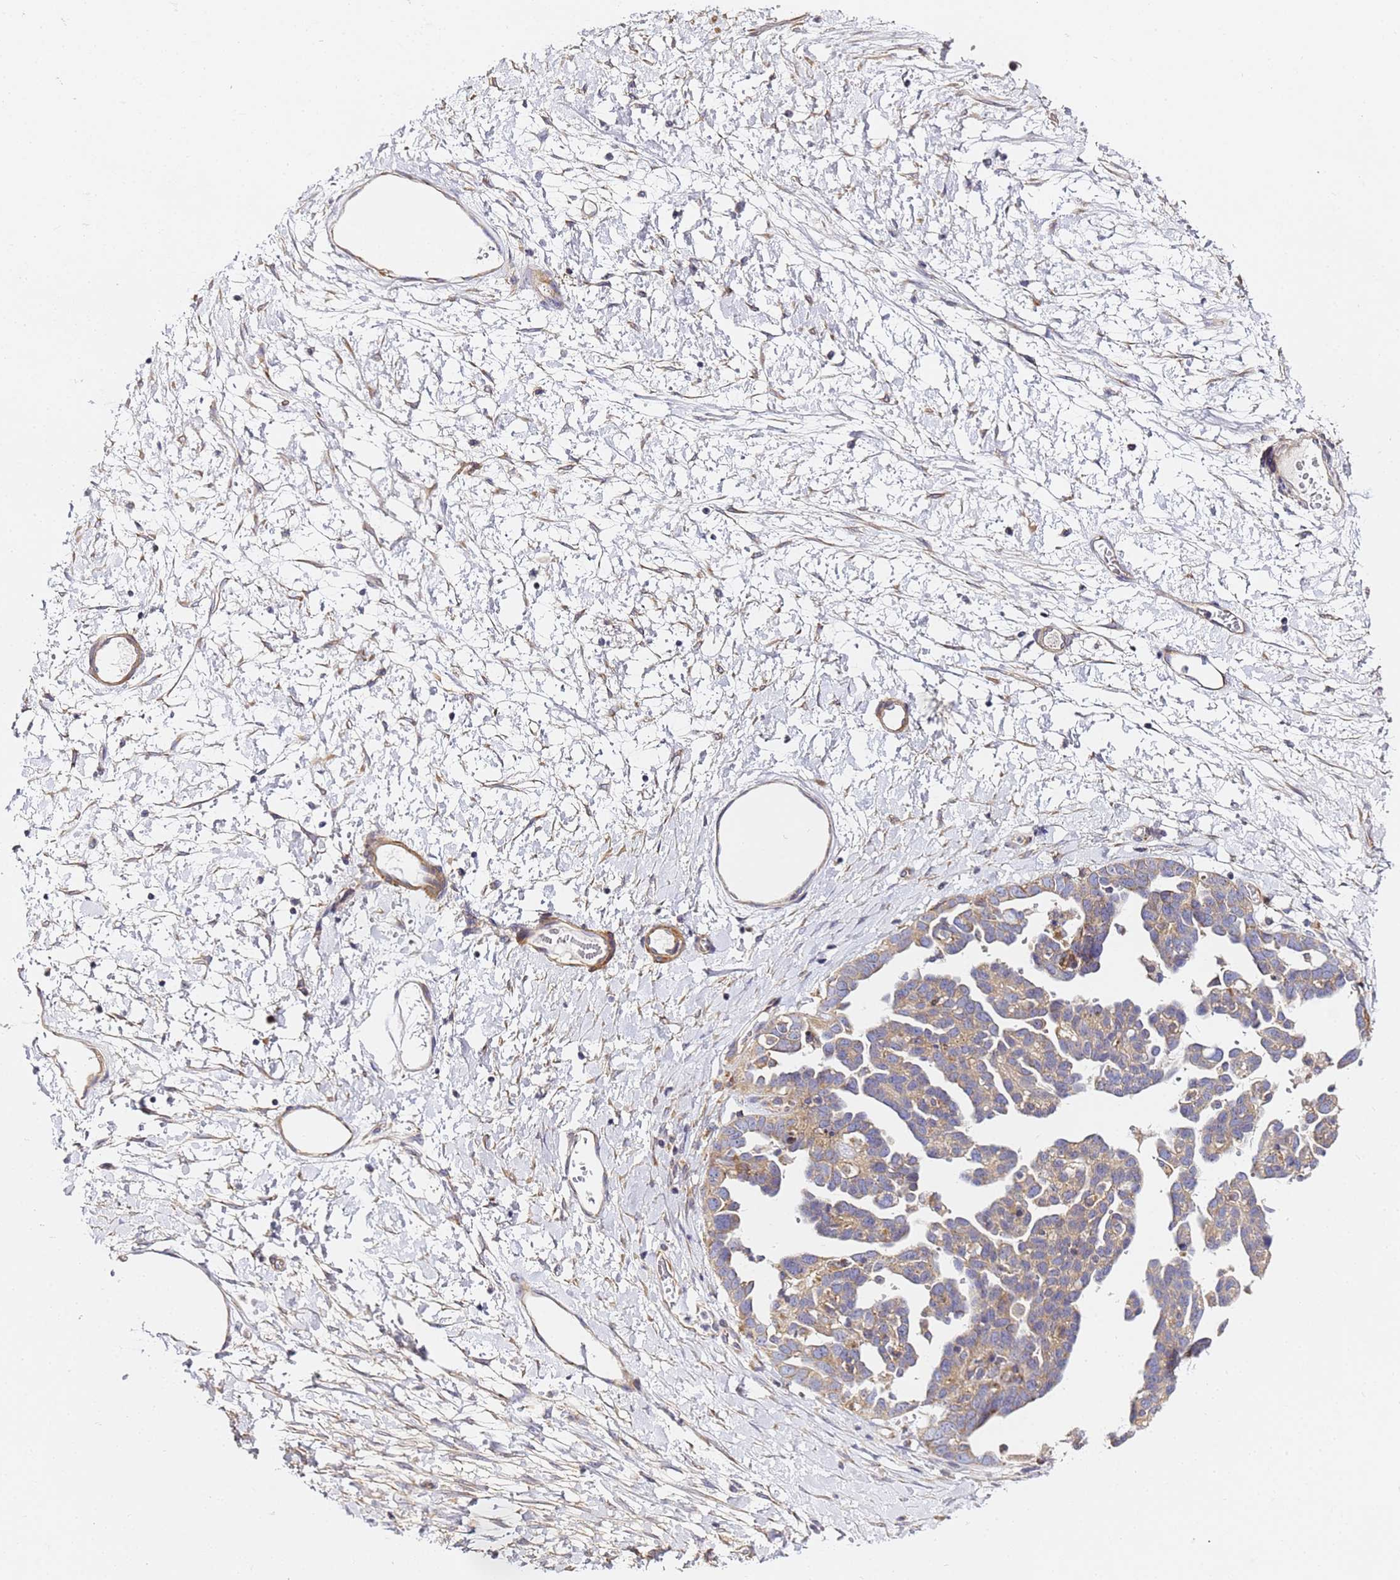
{"staining": {"intensity": "weak", "quantity": ">75%", "location": "cytoplasmic/membranous"}, "tissue": "ovarian cancer", "cell_type": "Tumor cells", "image_type": "cancer", "snomed": [{"axis": "morphology", "description": "Cystadenocarcinoma, serous, NOS"}, {"axis": "topography", "description": "Ovary"}], "caption": "This photomicrograph demonstrates immunohistochemistry staining of human serous cystadenocarcinoma (ovarian), with low weak cytoplasmic/membranous positivity in about >75% of tumor cells.", "gene": "RPL13A", "patient": {"sex": "female", "age": 54}}